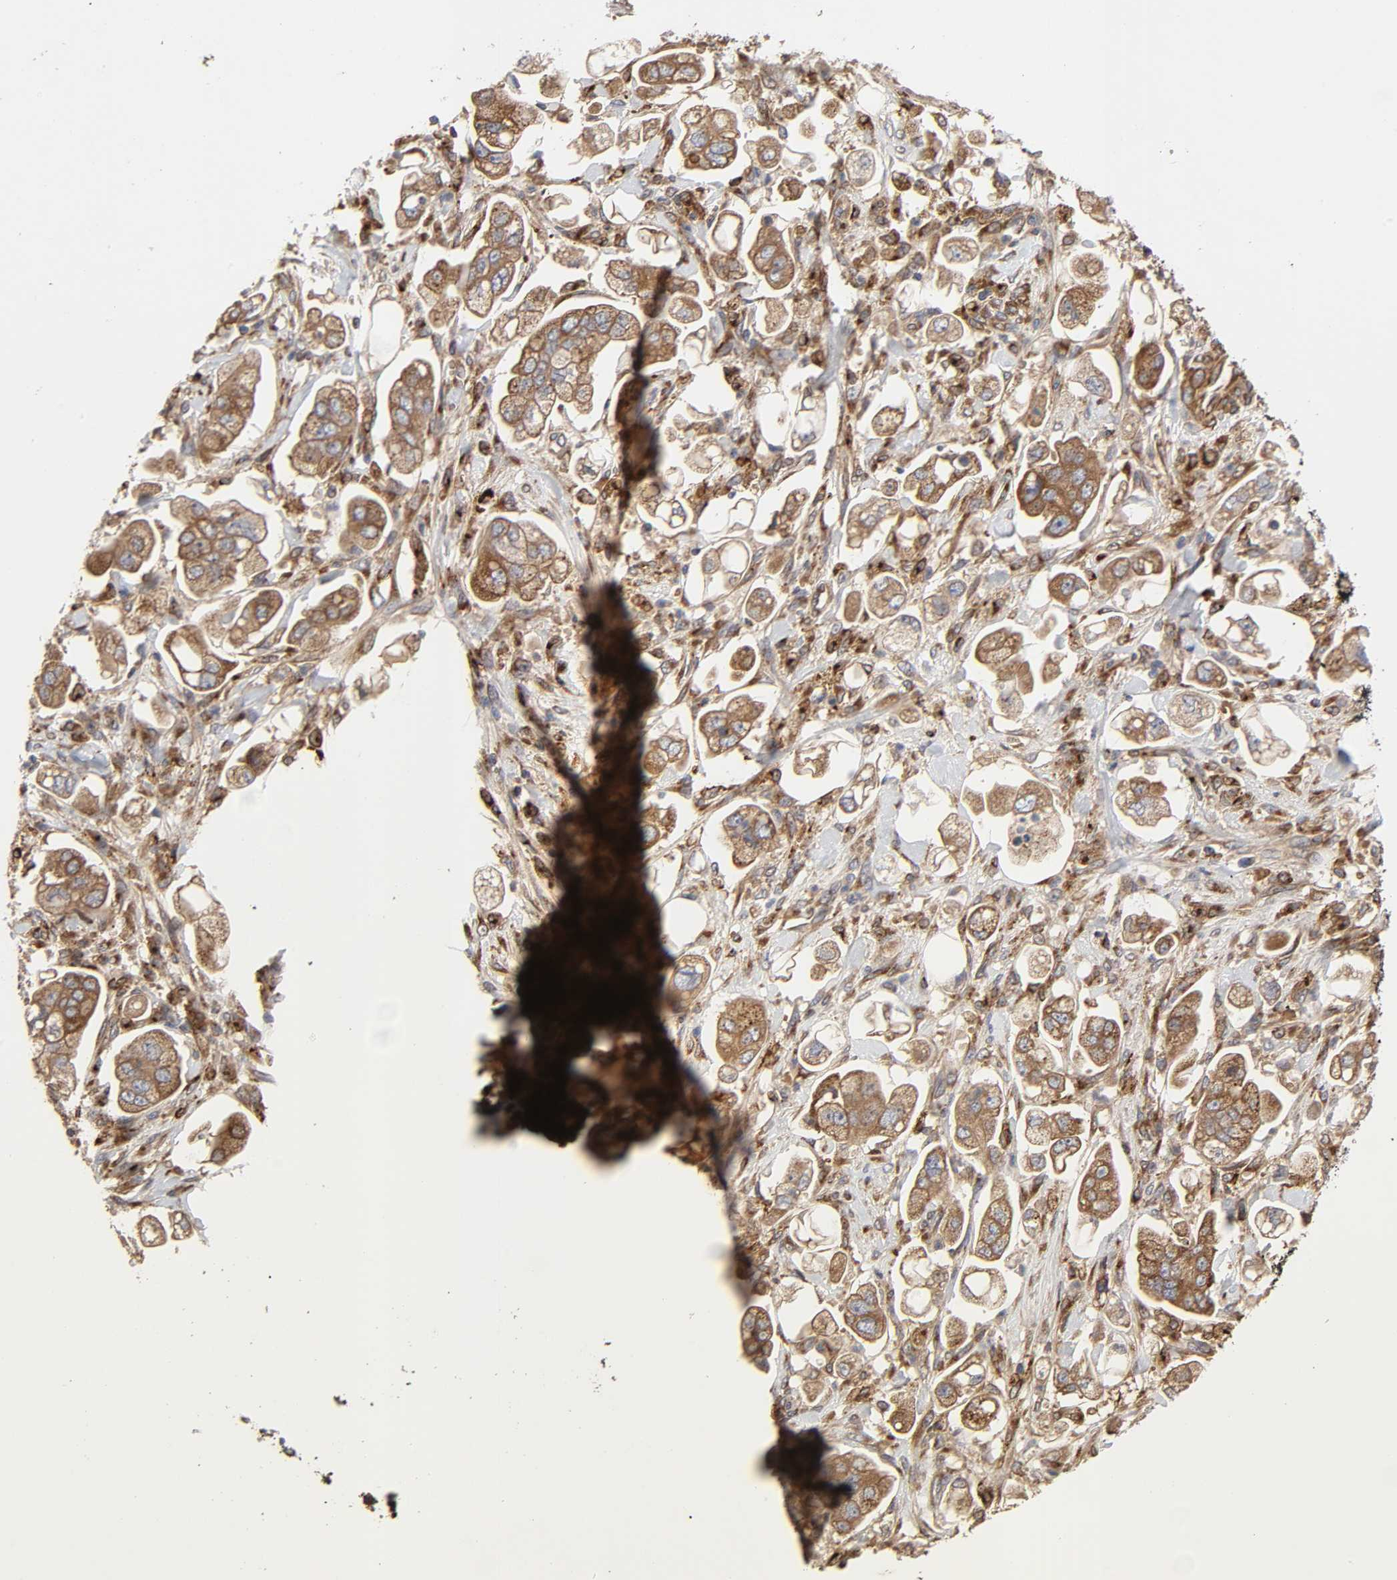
{"staining": {"intensity": "moderate", "quantity": ">75%", "location": "cytoplasmic/membranous"}, "tissue": "stomach cancer", "cell_type": "Tumor cells", "image_type": "cancer", "snomed": [{"axis": "morphology", "description": "Adenocarcinoma, NOS"}, {"axis": "topography", "description": "Stomach"}], "caption": "Brown immunohistochemical staining in human adenocarcinoma (stomach) shows moderate cytoplasmic/membranous positivity in approximately >75% of tumor cells.", "gene": "GNPTG", "patient": {"sex": "male", "age": 62}}